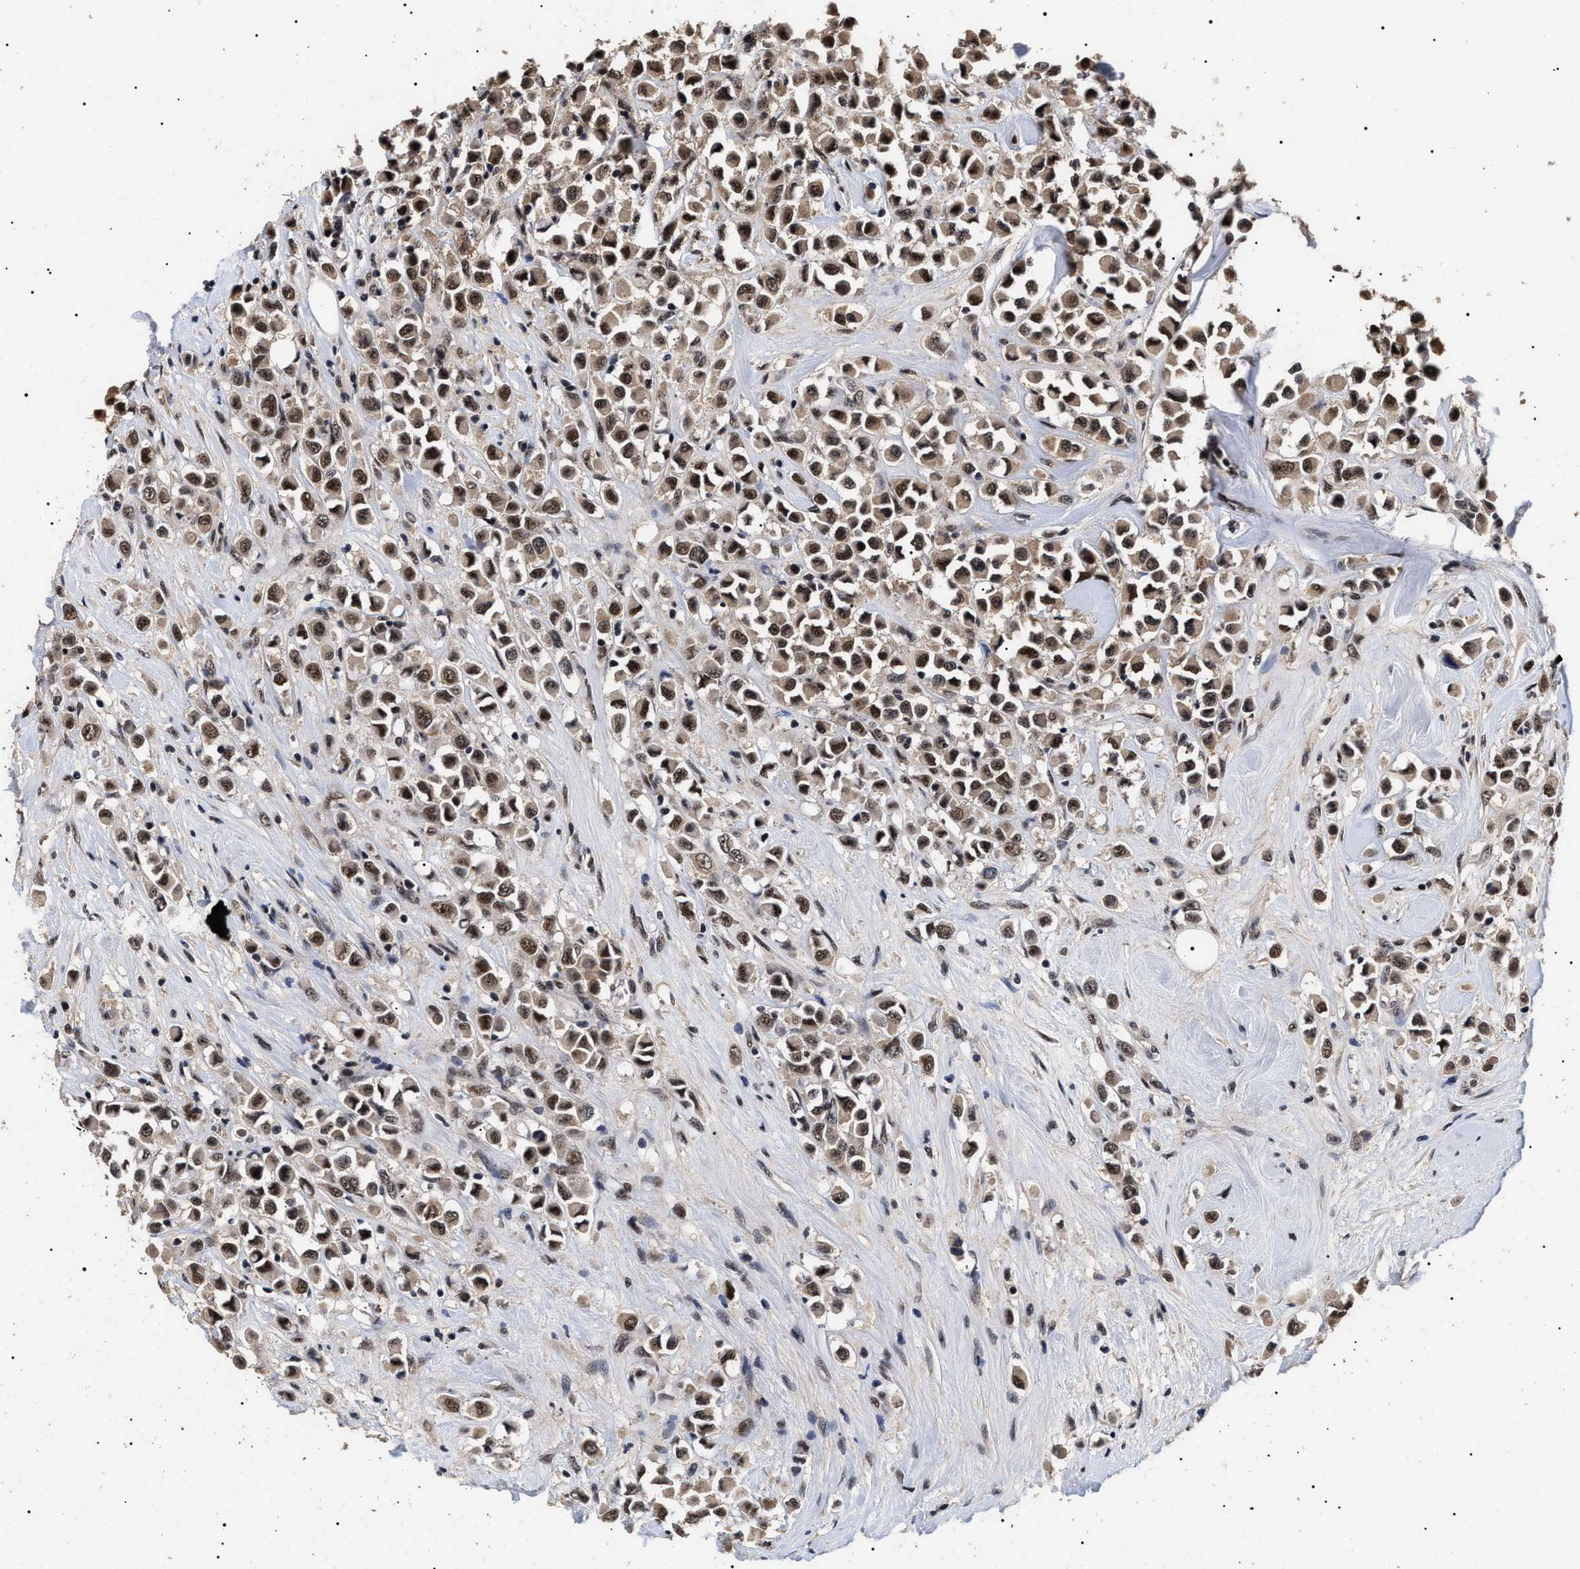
{"staining": {"intensity": "strong", "quantity": ">75%", "location": "nuclear"}, "tissue": "breast cancer", "cell_type": "Tumor cells", "image_type": "cancer", "snomed": [{"axis": "morphology", "description": "Duct carcinoma"}, {"axis": "topography", "description": "Breast"}], "caption": "This micrograph reveals IHC staining of human breast cancer (intraductal carcinoma), with high strong nuclear staining in about >75% of tumor cells.", "gene": "CAAP1", "patient": {"sex": "female", "age": 61}}